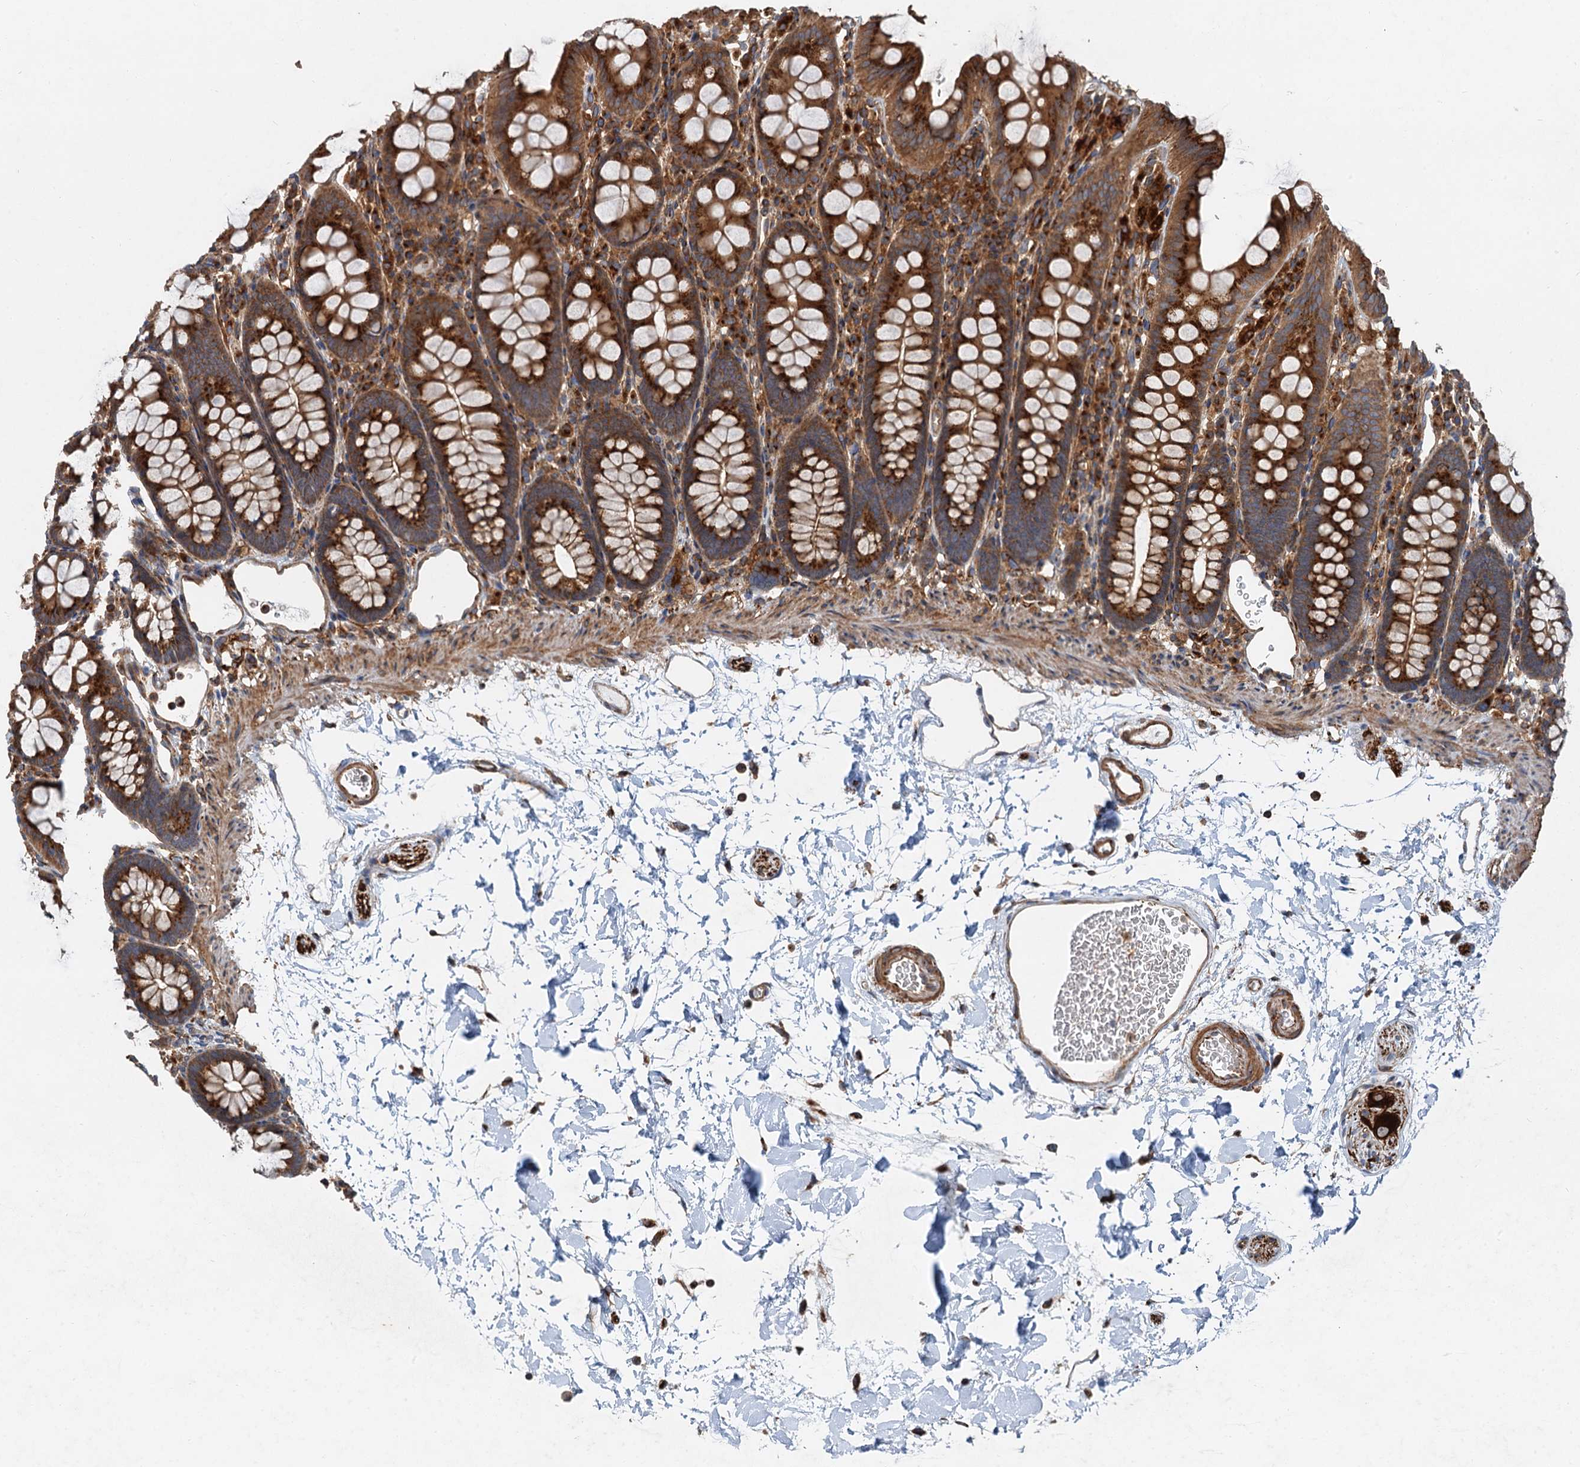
{"staining": {"intensity": "moderate", "quantity": ">75%", "location": "cytoplasmic/membranous"}, "tissue": "colon", "cell_type": "Endothelial cells", "image_type": "normal", "snomed": [{"axis": "morphology", "description": "Normal tissue, NOS"}, {"axis": "topography", "description": "Colon"}], "caption": "This is a micrograph of IHC staining of normal colon, which shows moderate staining in the cytoplasmic/membranous of endothelial cells.", "gene": "ANKRD26", "patient": {"sex": "male", "age": 75}}